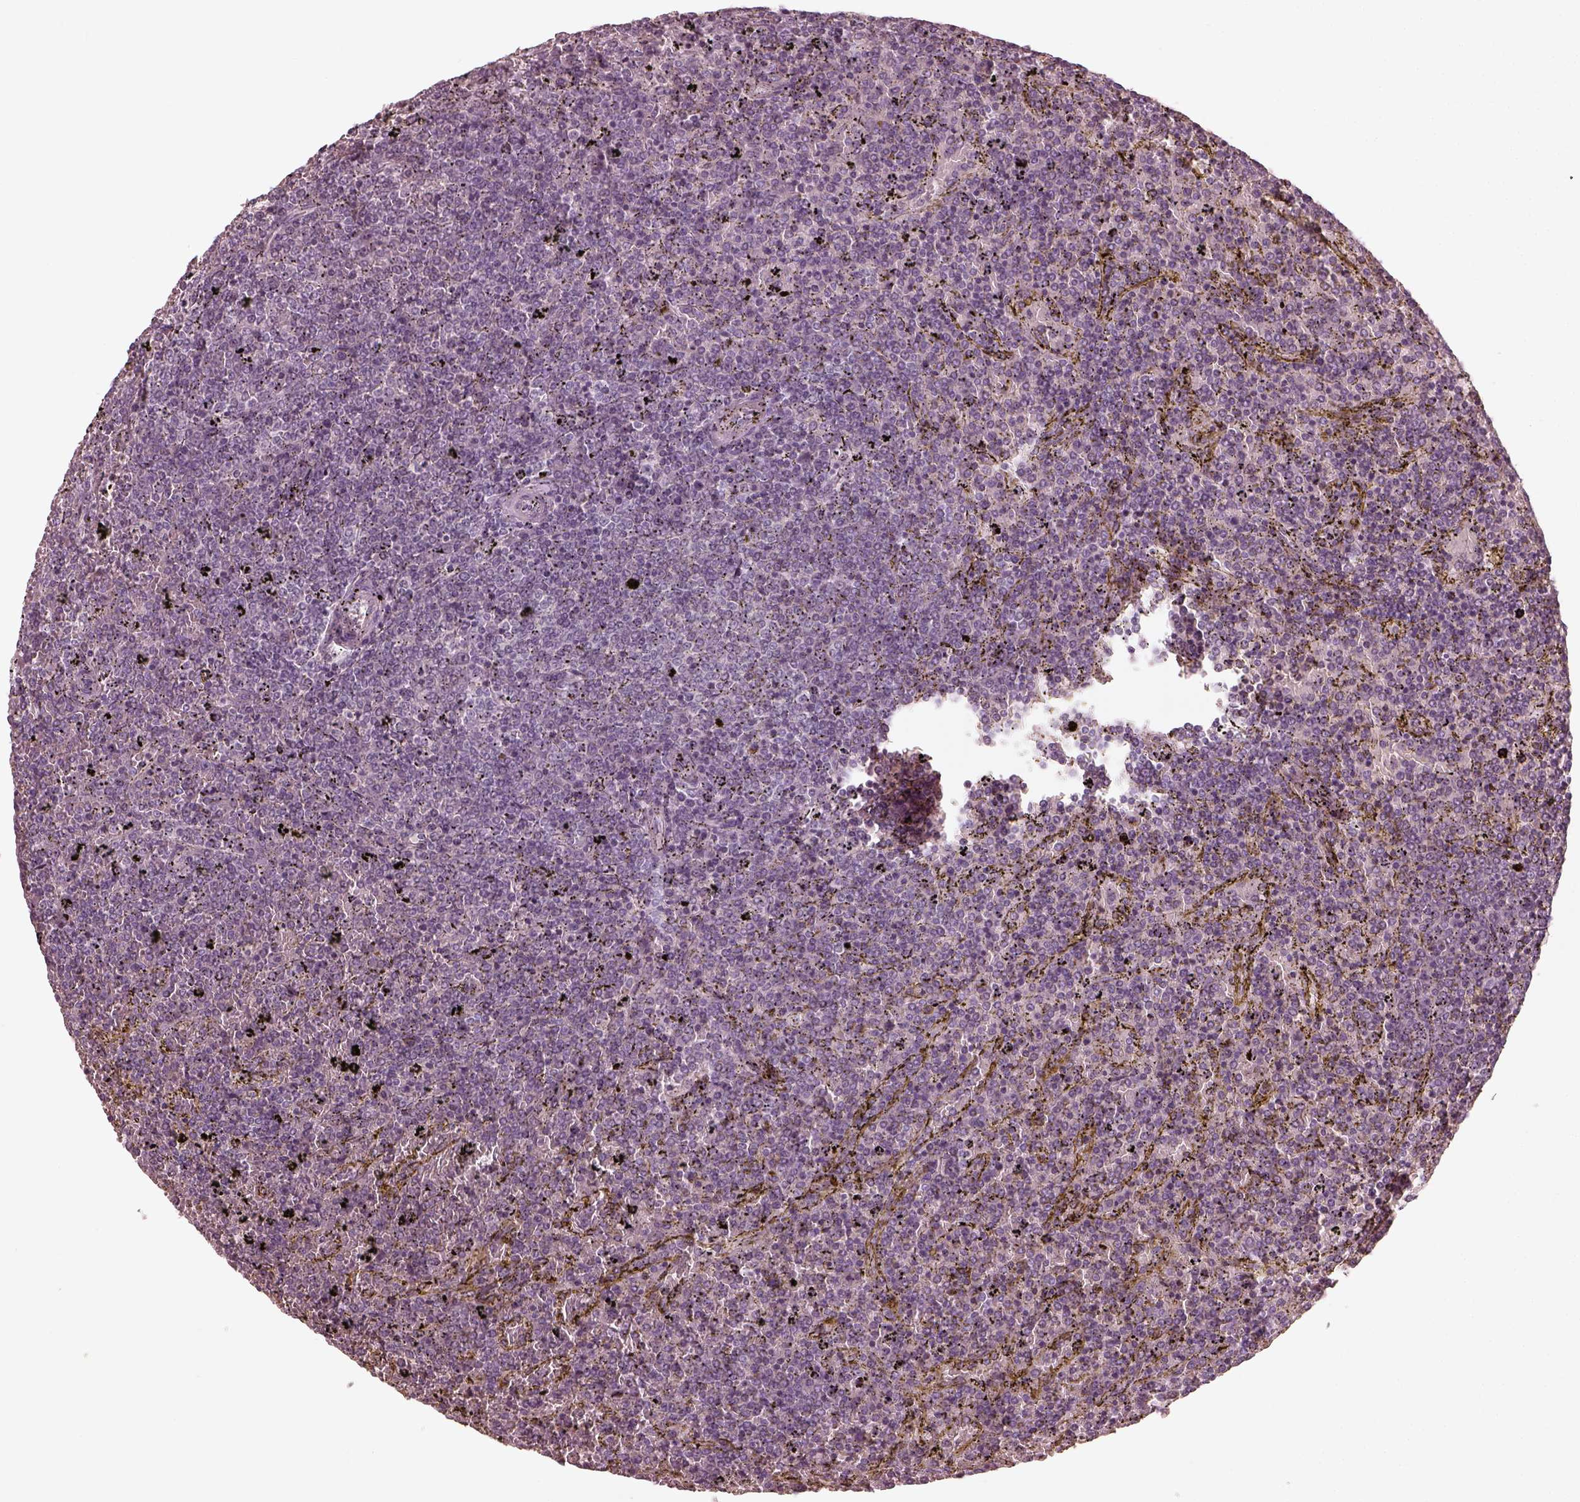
{"staining": {"intensity": "negative", "quantity": "none", "location": "none"}, "tissue": "lymphoma", "cell_type": "Tumor cells", "image_type": "cancer", "snomed": [{"axis": "morphology", "description": "Malignant lymphoma, non-Hodgkin's type, Low grade"}, {"axis": "topography", "description": "Spleen"}], "caption": "Tumor cells are negative for protein expression in human lymphoma.", "gene": "ADRB3", "patient": {"sex": "female", "age": 77}}